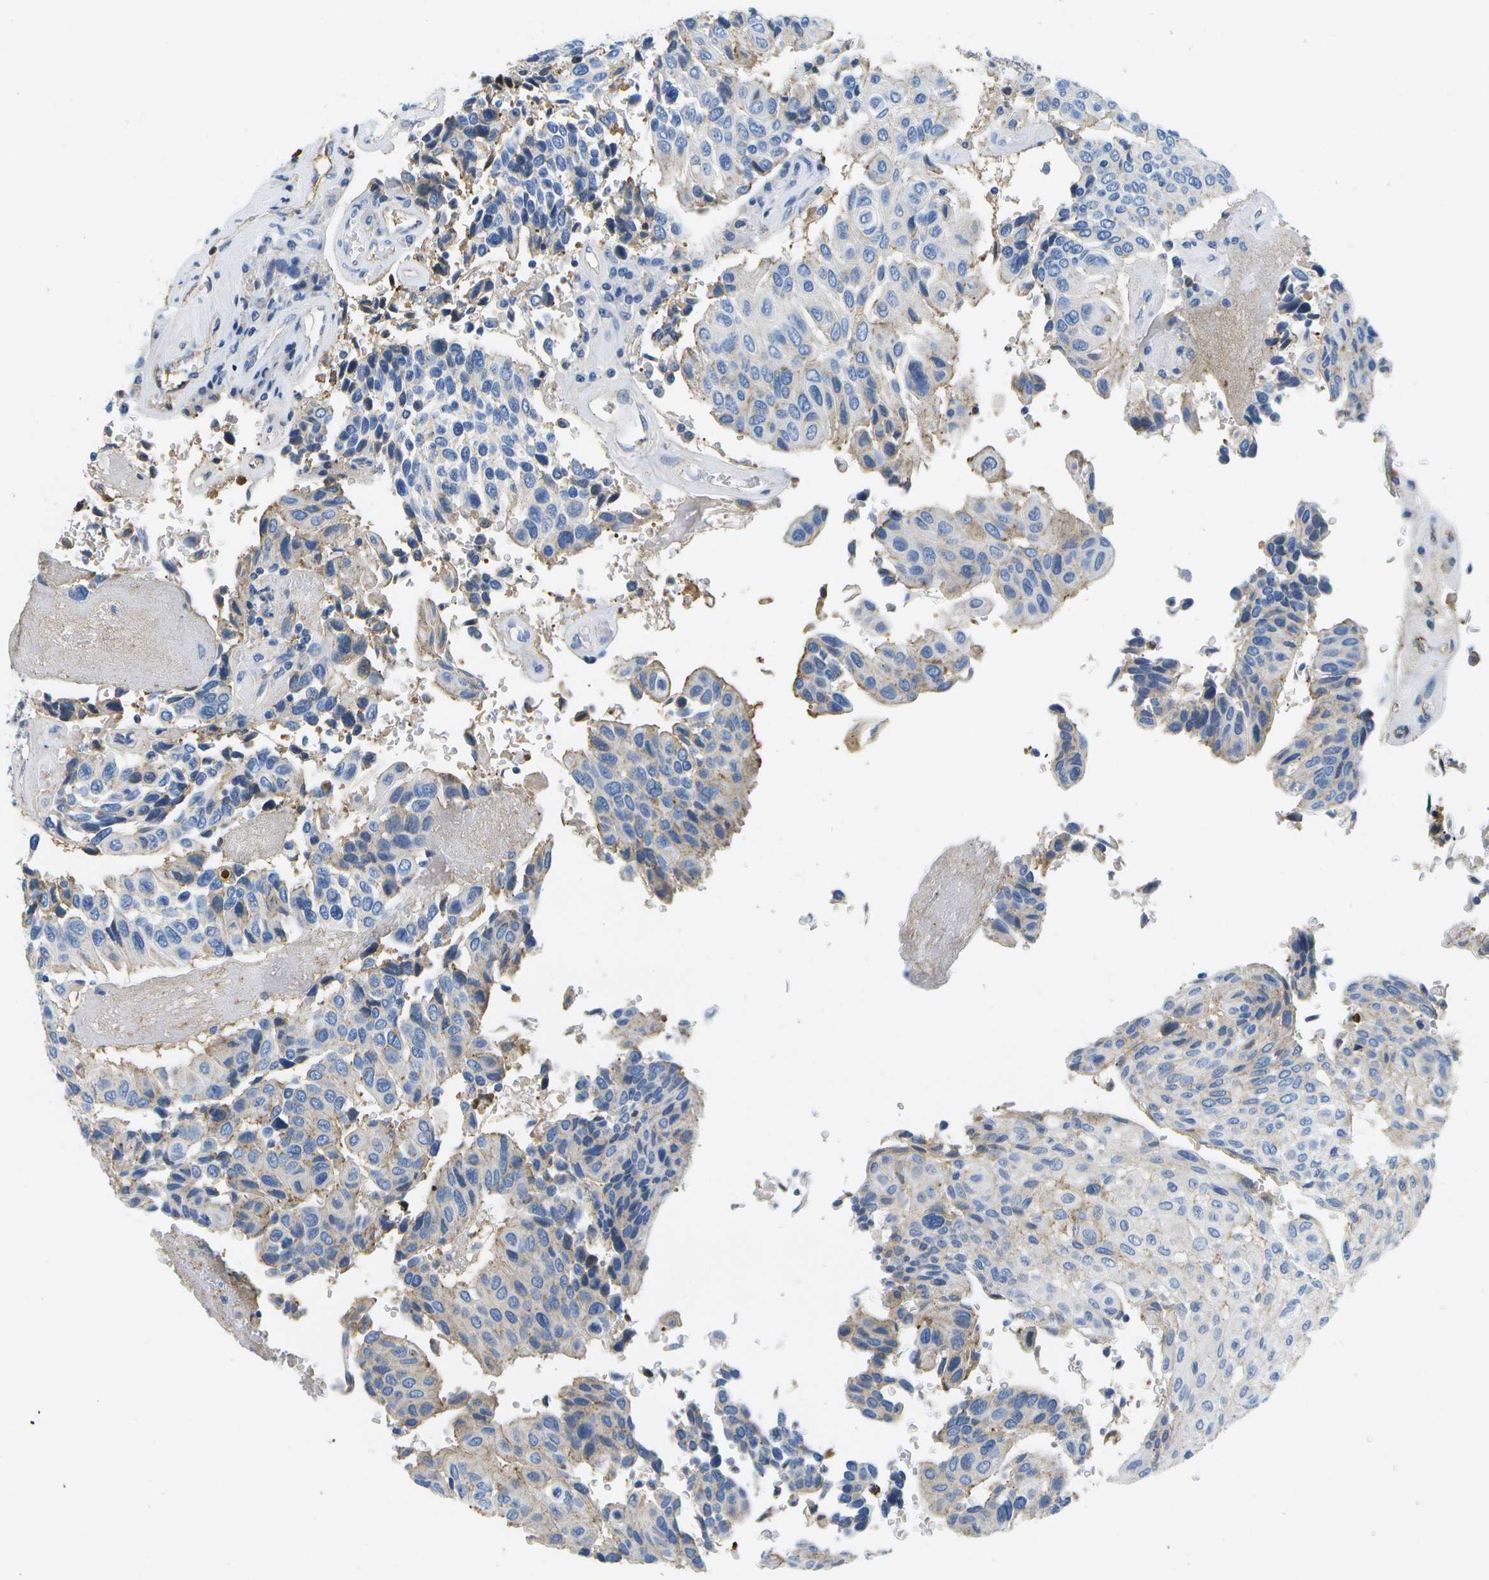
{"staining": {"intensity": "moderate", "quantity": "<25%", "location": "cytoplasmic/membranous"}, "tissue": "urothelial cancer", "cell_type": "Tumor cells", "image_type": "cancer", "snomed": [{"axis": "morphology", "description": "Urothelial carcinoma, High grade"}, {"axis": "topography", "description": "Urinary bladder"}], "caption": "Immunohistochemical staining of urothelial cancer exhibits low levels of moderate cytoplasmic/membranous staining in about <25% of tumor cells. (IHC, brightfield microscopy, high magnification).", "gene": "SERPINA1", "patient": {"sex": "male", "age": 66}}